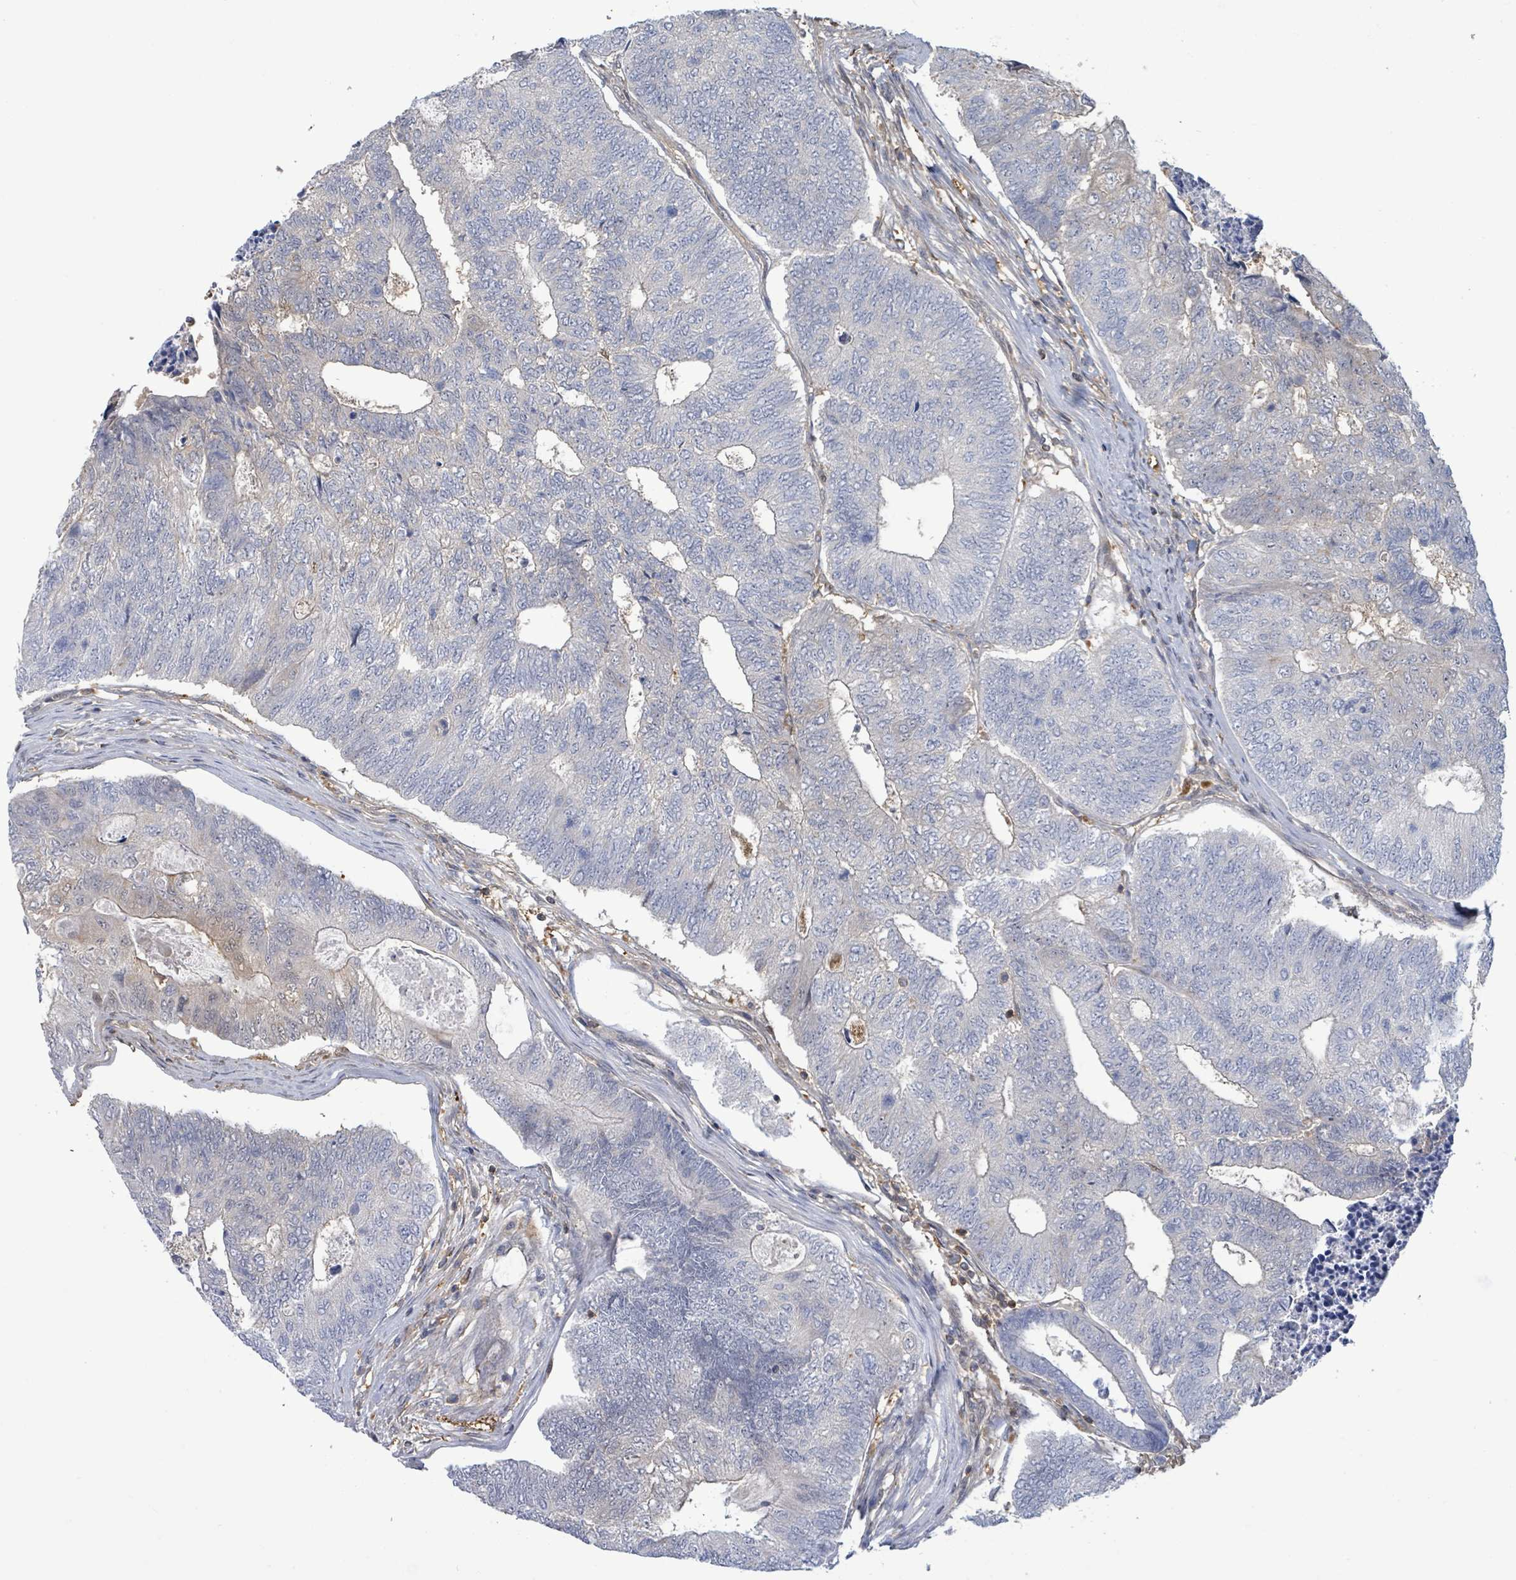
{"staining": {"intensity": "negative", "quantity": "none", "location": "none"}, "tissue": "colorectal cancer", "cell_type": "Tumor cells", "image_type": "cancer", "snomed": [{"axis": "morphology", "description": "Adenocarcinoma, NOS"}, {"axis": "topography", "description": "Colon"}], "caption": "Histopathology image shows no protein staining in tumor cells of colorectal adenocarcinoma tissue.", "gene": "PGAM1", "patient": {"sex": "female", "age": 67}}